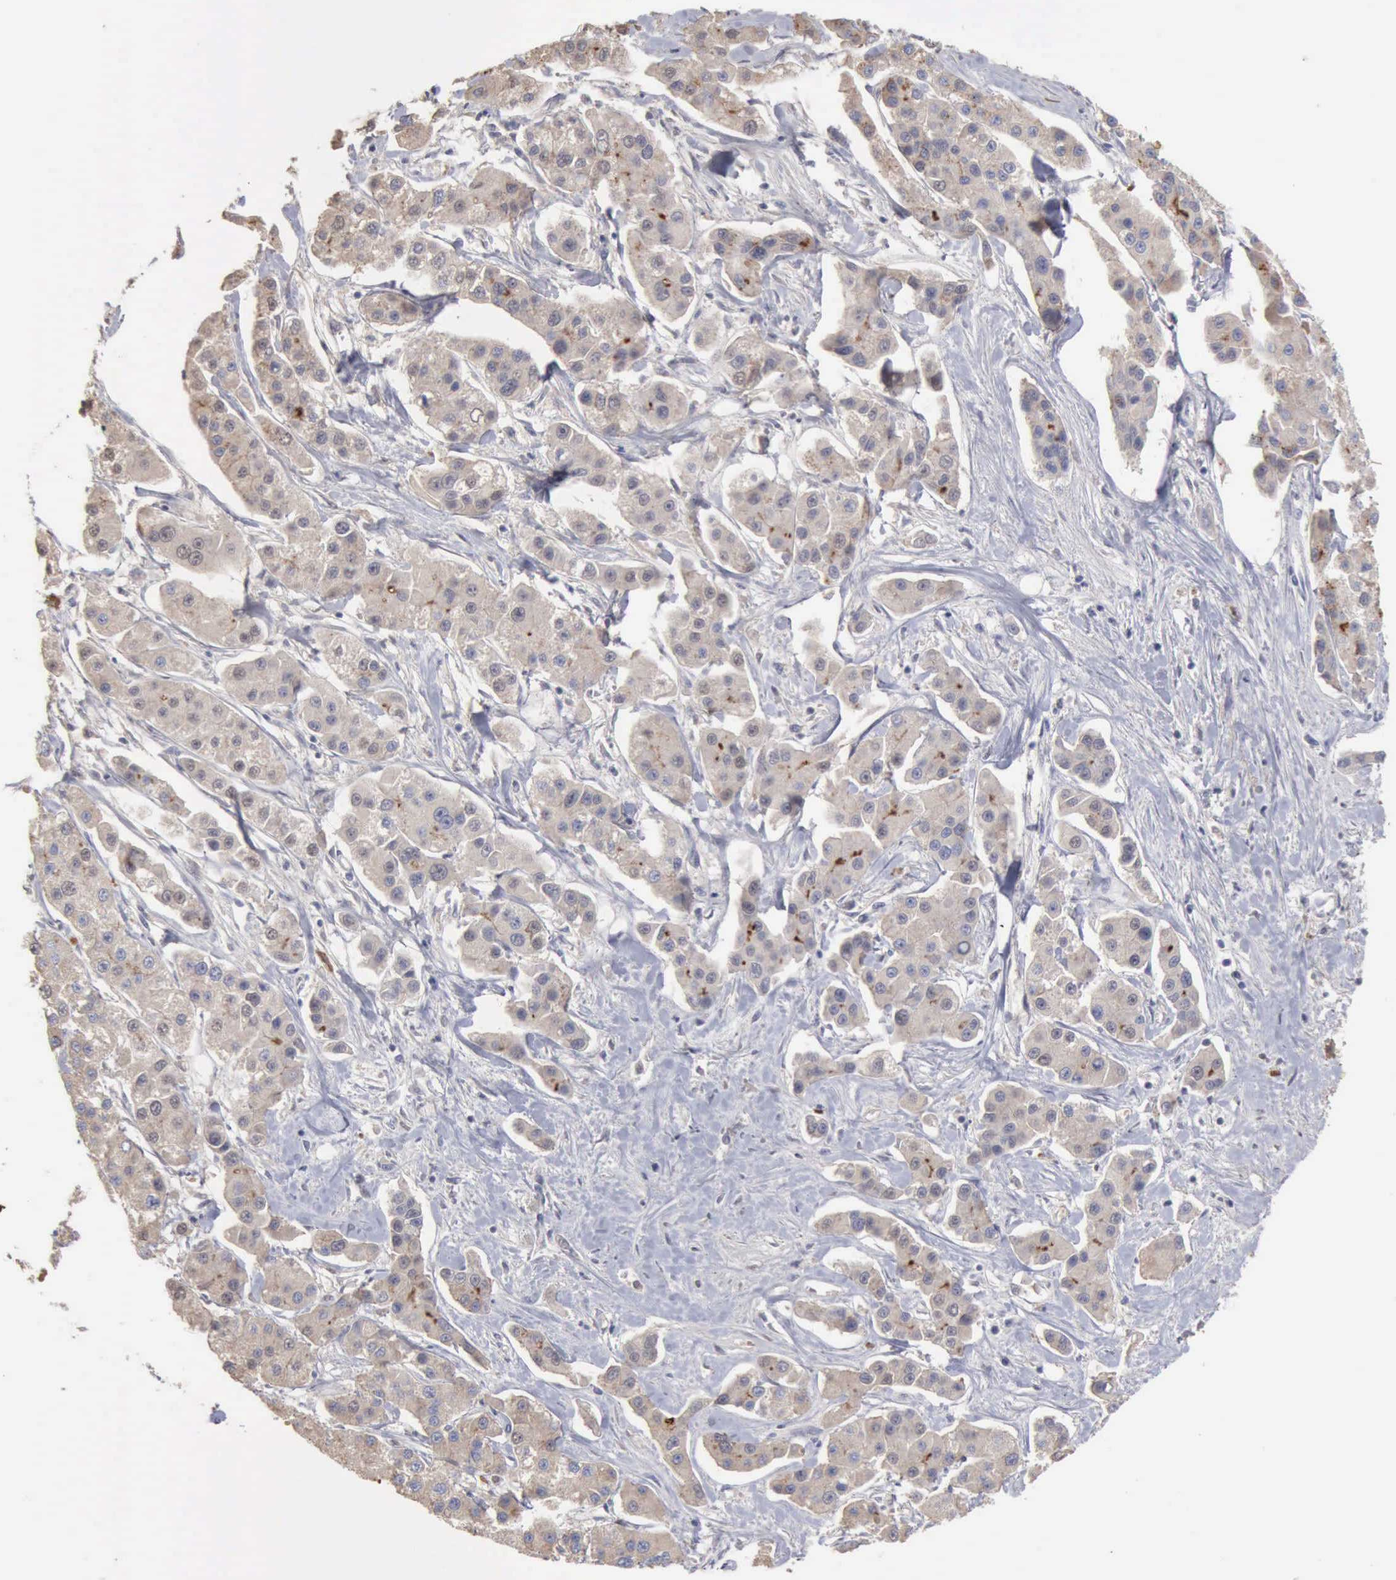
{"staining": {"intensity": "weak", "quantity": ">75%", "location": "cytoplasmic/membranous"}, "tissue": "liver cancer", "cell_type": "Tumor cells", "image_type": "cancer", "snomed": [{"axis": "morphology", "description": "Carcinoma, Hepatocellular, NOS"}, {"axis": "topography", "description": "Liver"}], "caption": "A brown stain shows weak cytoplasmic/membranous positivity of a protein in hepatocellular carcinoma (liver) tumor cells.", "gene": "SERPINA1", "patient": {"sex": "female", "age": 85}}